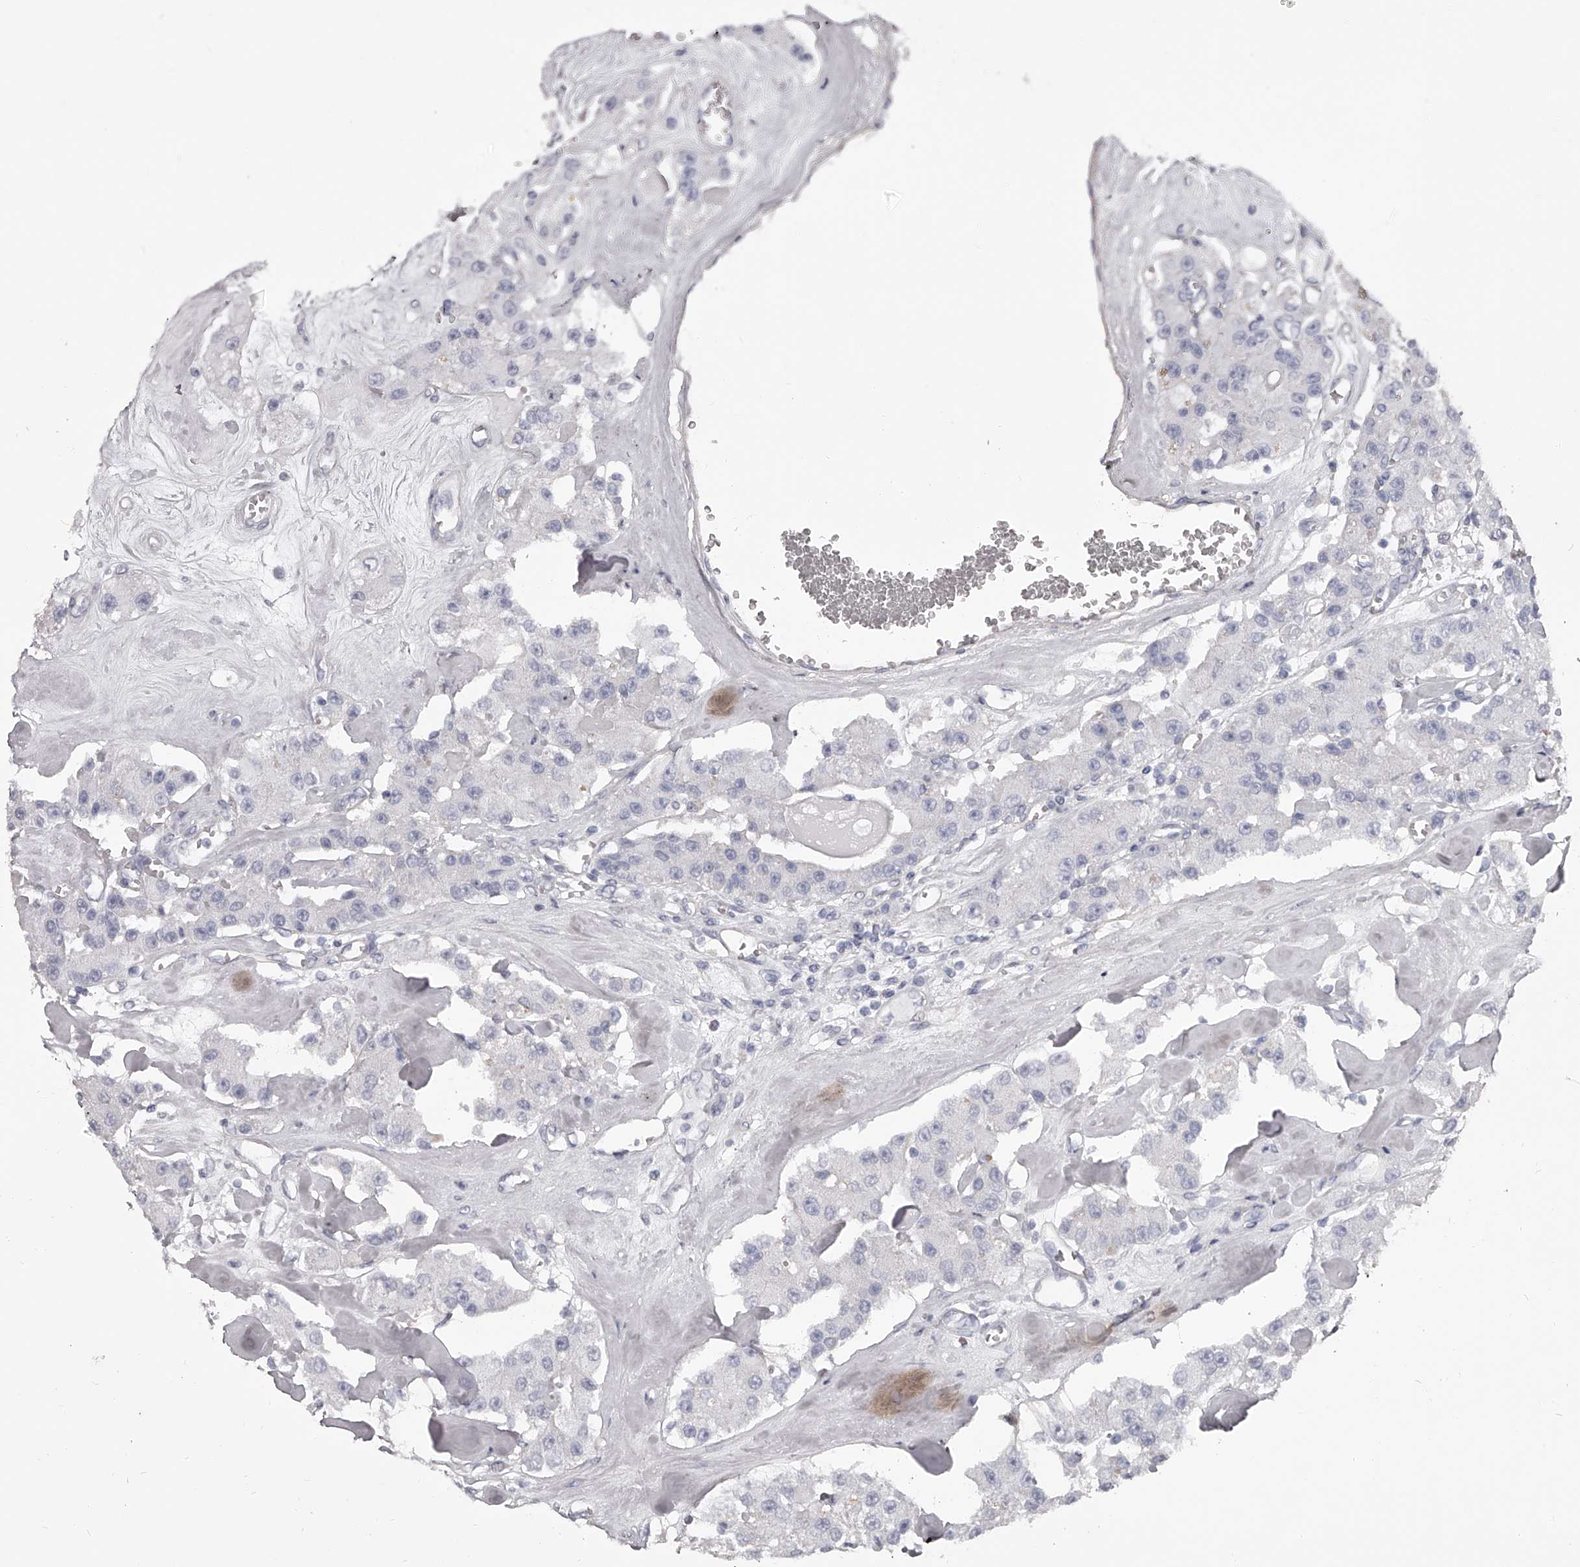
{"staining": {"intensity": "negative", "quantity": "none", "location": "none"}, "tissue": "carcinoid", "cell_type": "Tumor cells", "image_type": "cancer", "snomed": [{"axis": "morphology", "description": "Carcinoid, malignant, NOS"}, {"axis": "topography", "description": "Pancreas"}], "caption": "An immunohistochemistry micrograph of malignant carcinoid is shown. There is no staining in tumor cells of malignant carcinoid.", "gene": "PFDN2", "patient": {"sex": "male", "age": 41}}